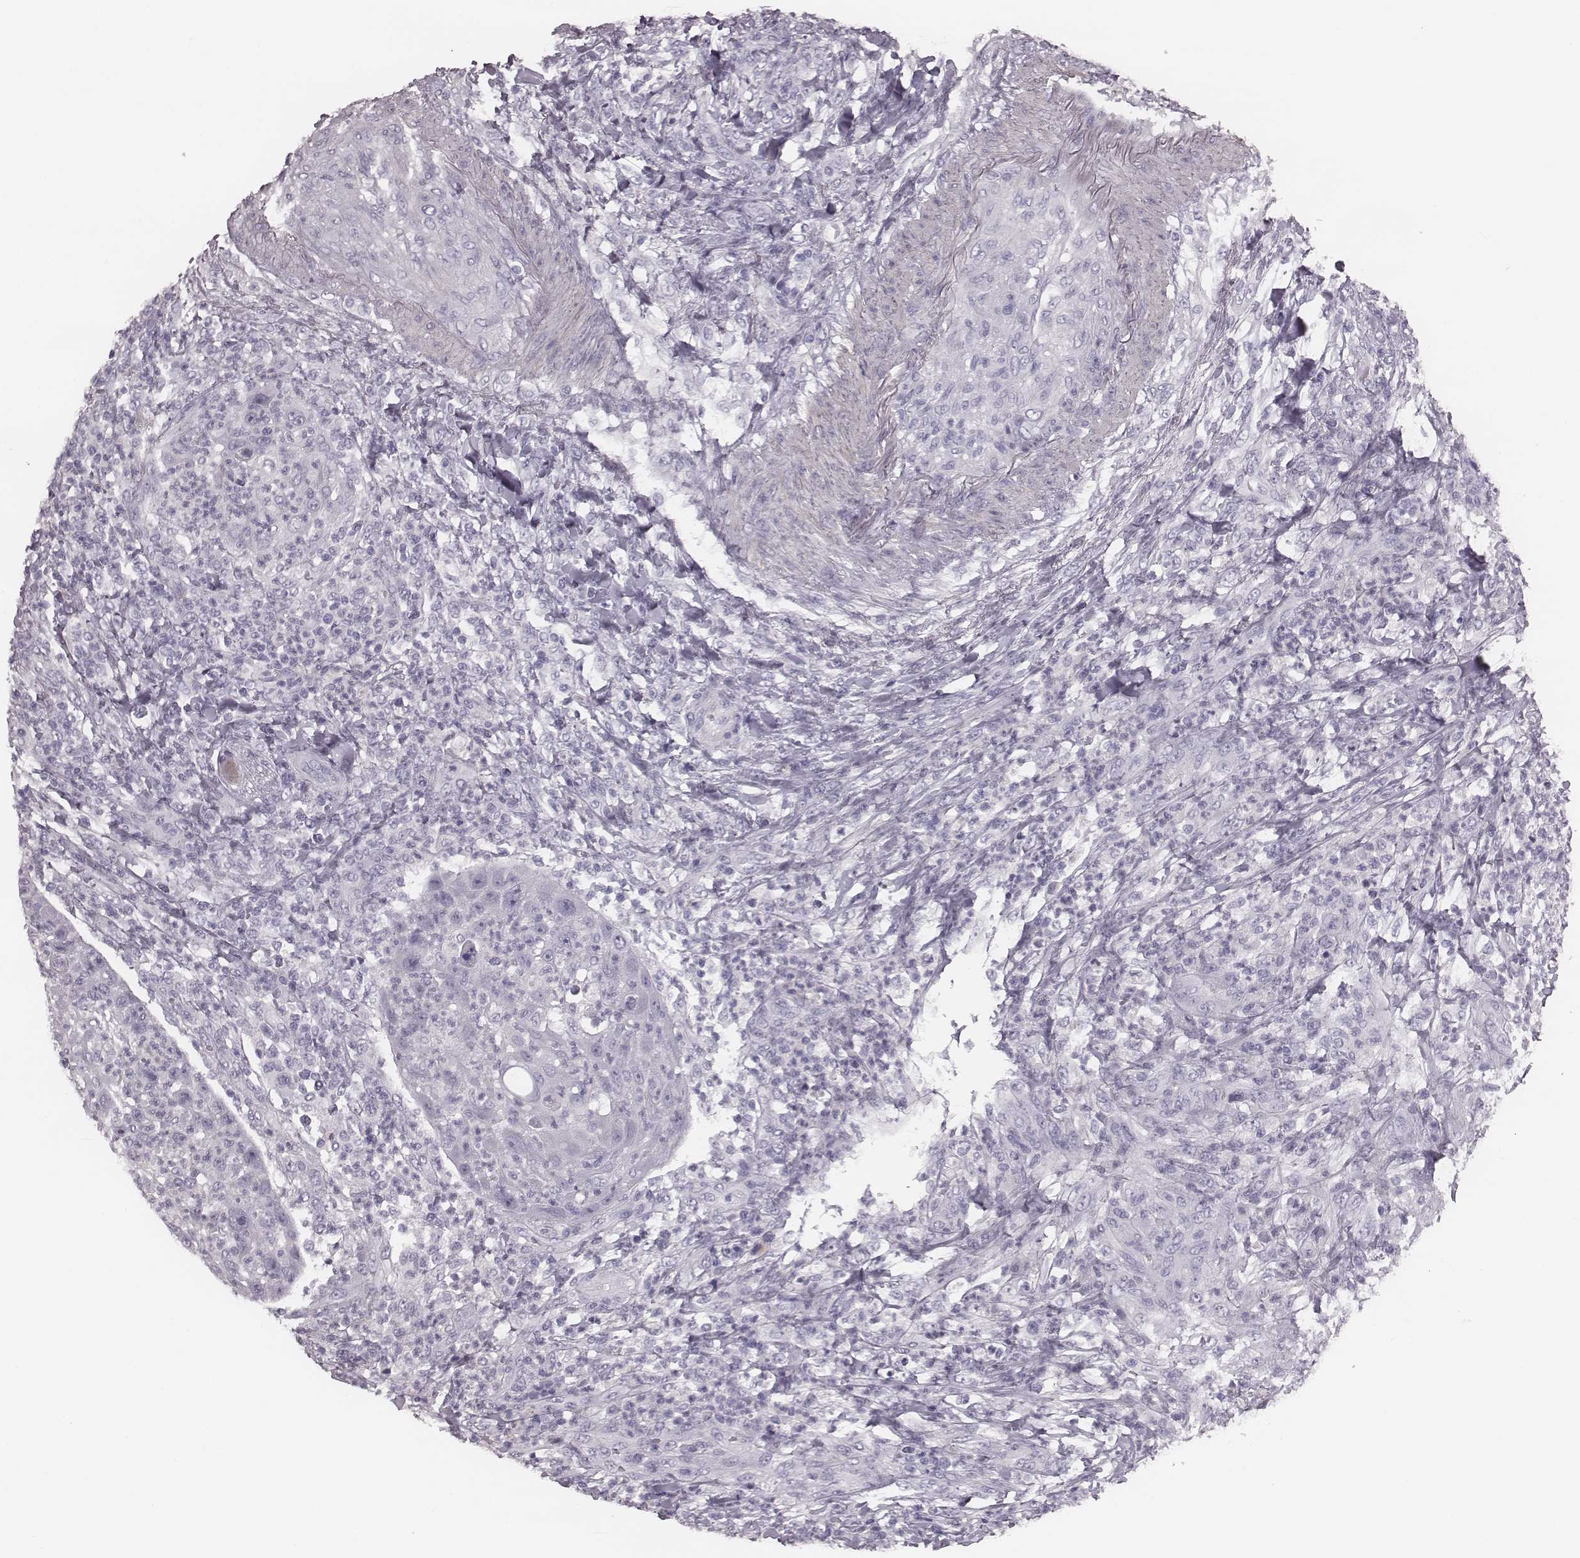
{"staining": {"intensity": "negative", "quantity": "none", "location": "none"}, "tissue": "head and neck cancer", "cell_type": "Tumor cells", "image_type": "cancer", "snomed": [{"axis": "morphology", "description": "Squamous cell carcinoma, NOS"}, {"axis": "topography", "description": "Head-Neck"}], "caption": "The photomicrograph displays no significant positivity in tumor cells of head and neck squamous cell carcinoma. Brightfield microscopy of immunohistochemistry stained with DAB (3,3'-diaminobenzidine) (brown) and hematoxylin (blue), captured at high magnification.", "gene": "KRT74", "patient": {"sex": "male", "age": 69}}